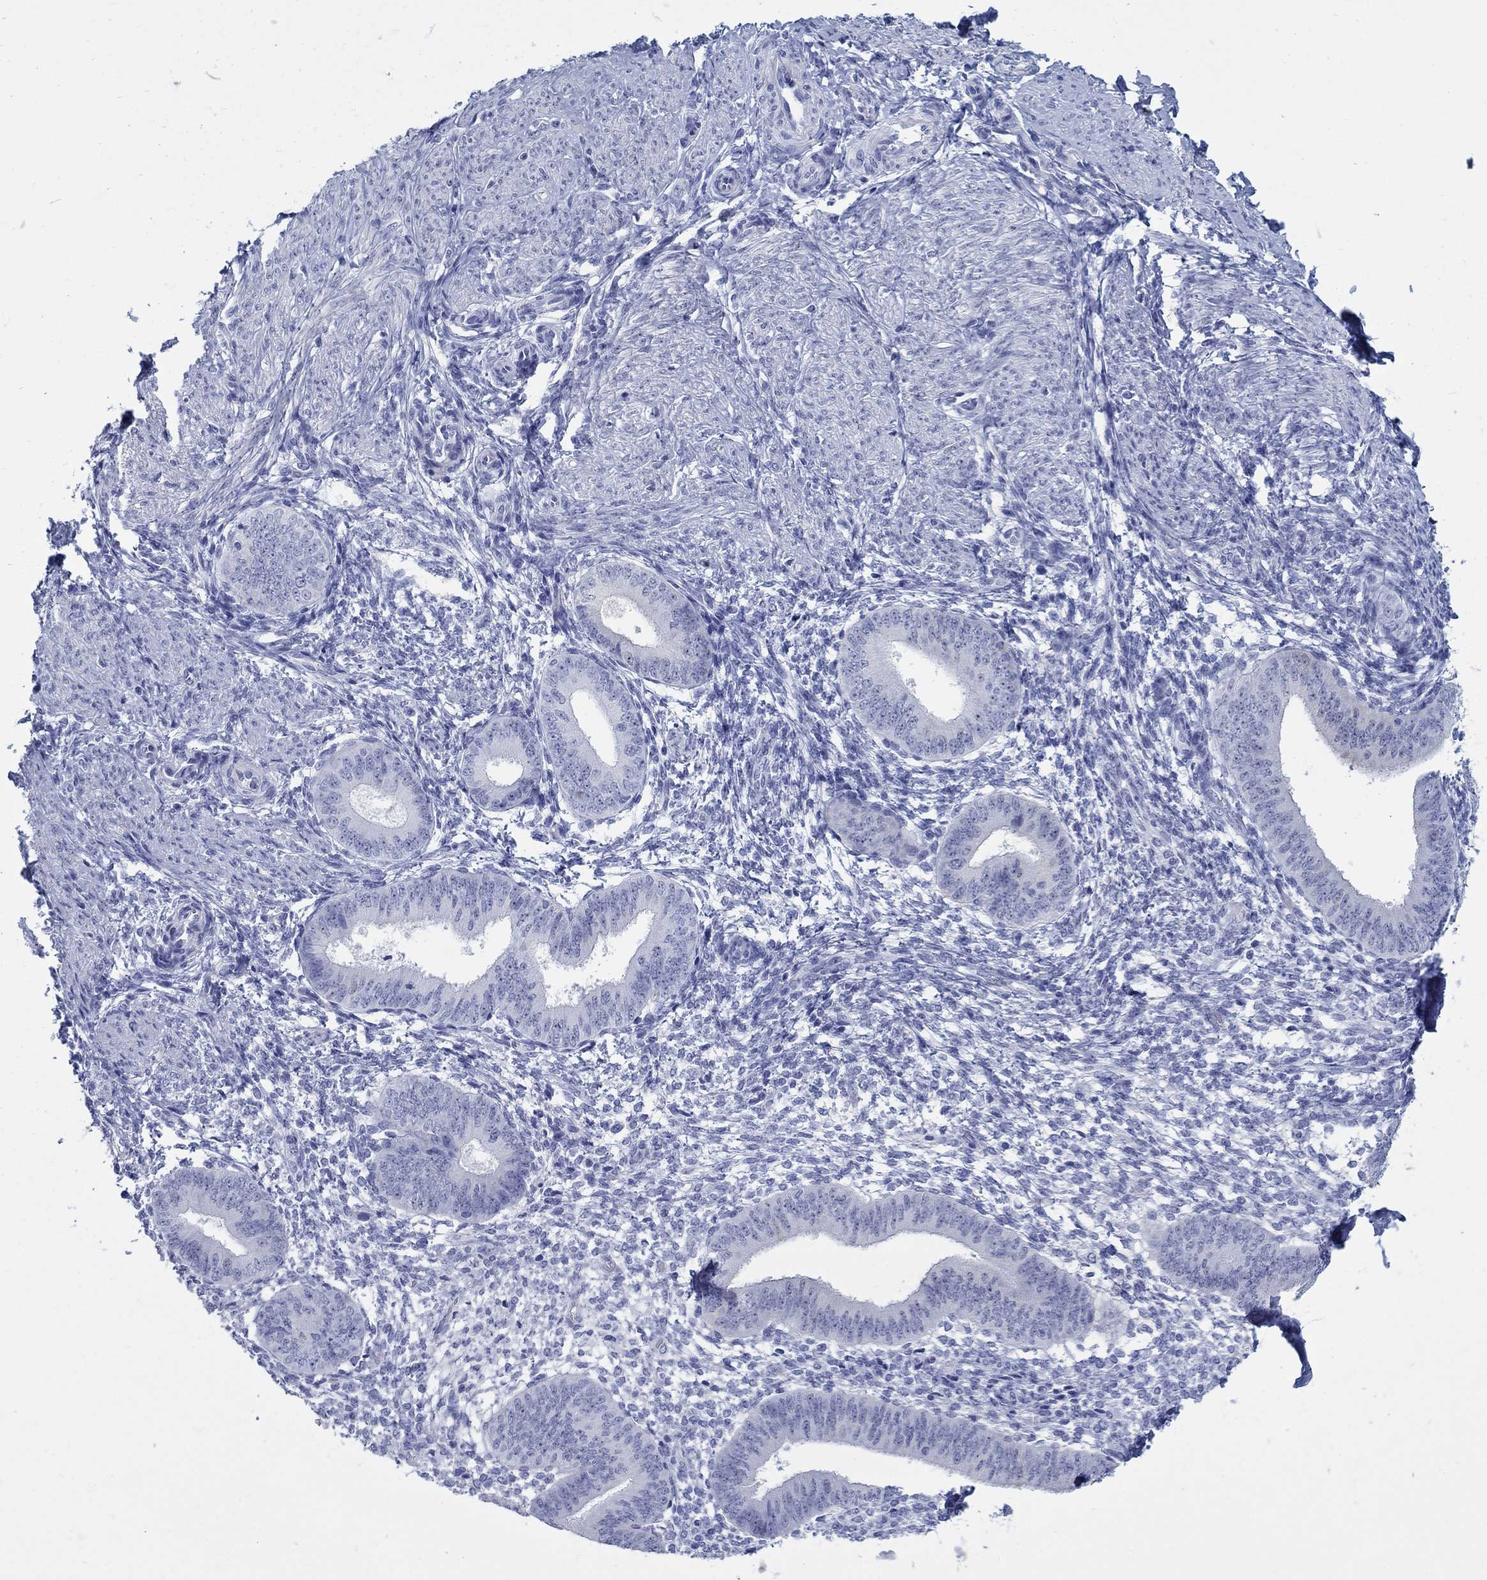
{"staining": {"intensity": "negative", "quantity": "none", "location": "none"}, "tissue": "endometrium", "cell_type": "Cells in endometrial stroma", "image_type": "normal", "snomed": [{"axis": "morphology", "description": "Normal tissue, NOS"}, {"axis": "topography", "description": "Endometrium"}], "caption": "Immunohistochemistry (IHC) of normal endometrium displays no positivity in cells in endometrial stroma. The staining was performed using DAB to visualize the protein expression in brown, while the nuclei were stained in blue with hematoxylin (Magnification: 20x).", "gene": "AKR1C1", "patient": {"sex": "female", "age": 47}}